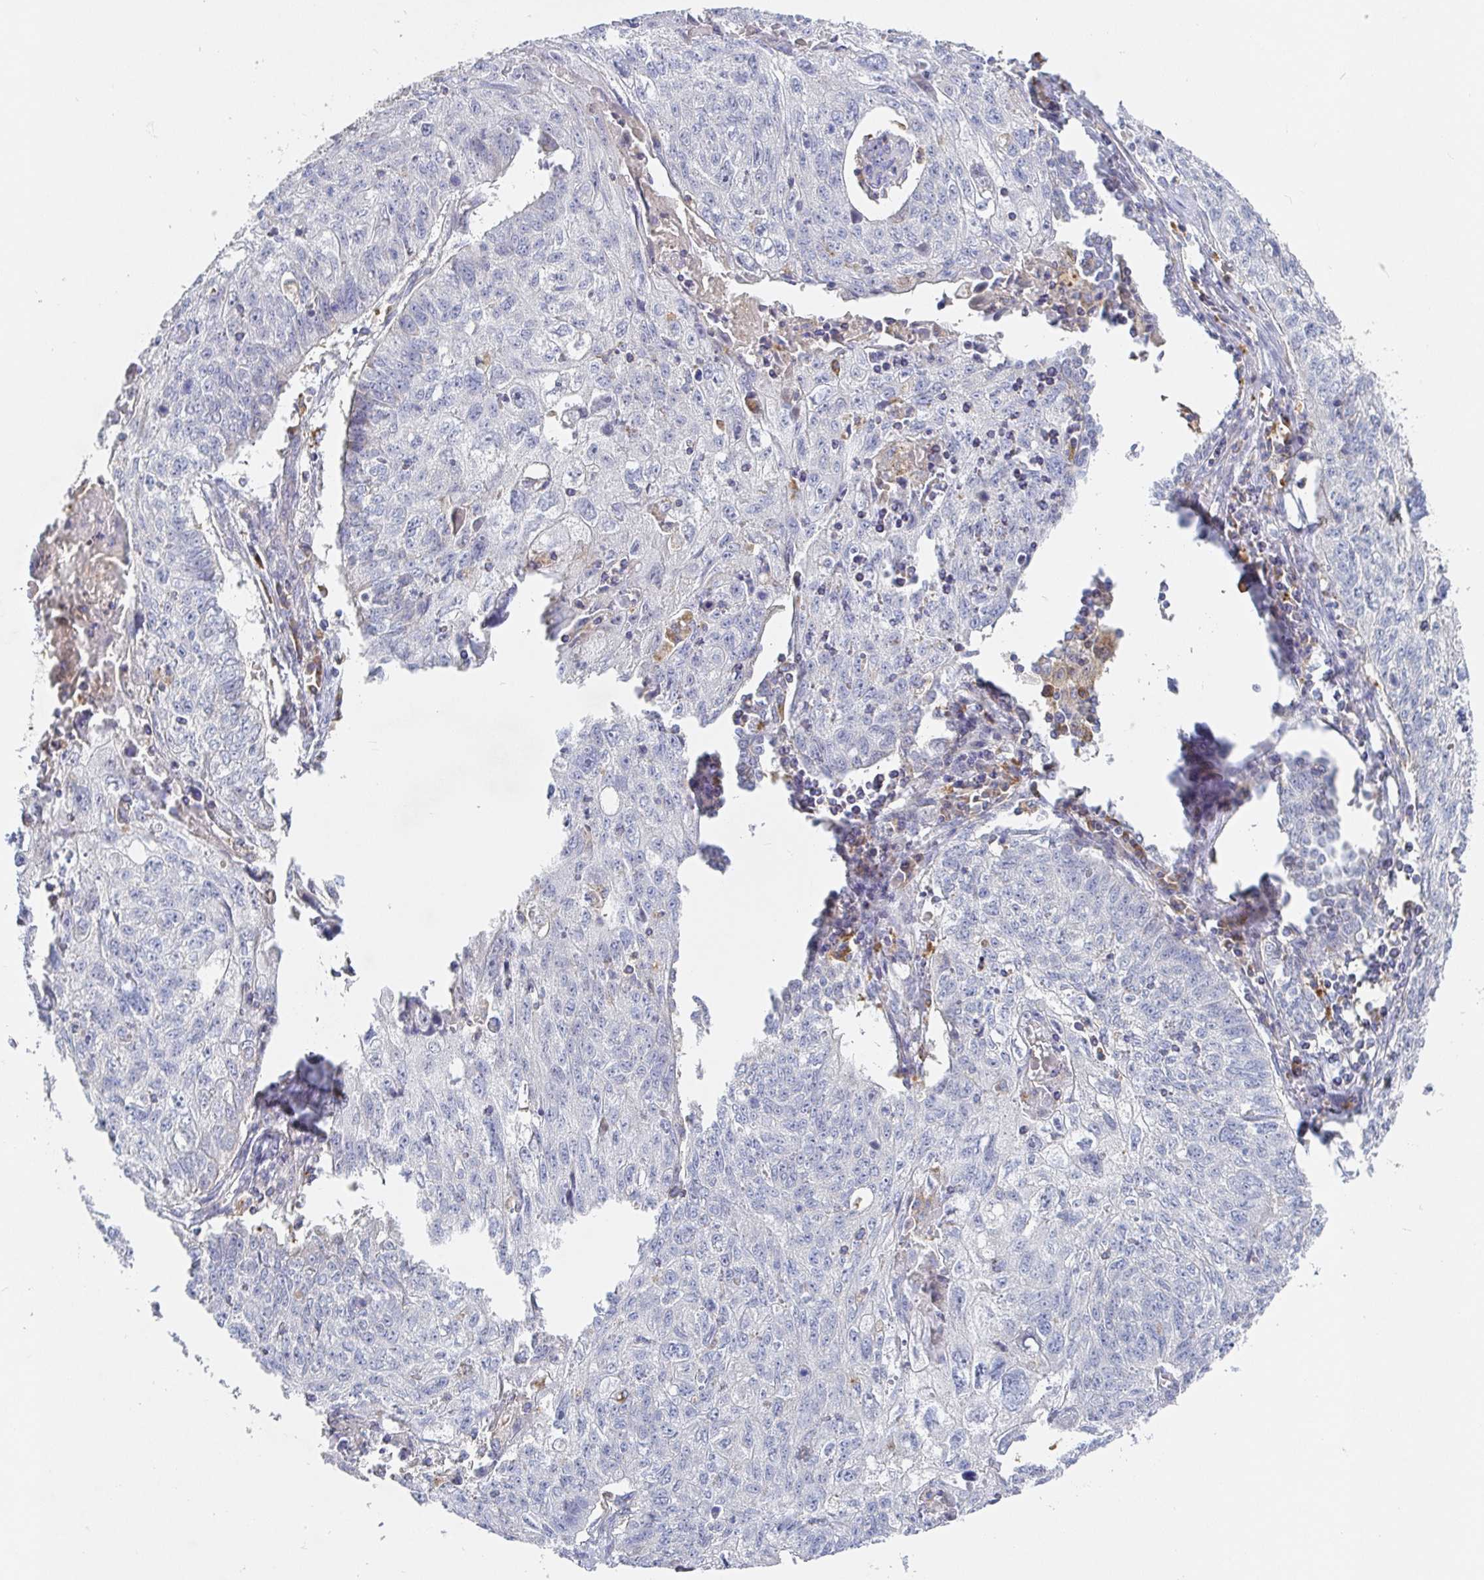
{"staining": {"intensity": "negative", "quantity": "none", "location": "none"}, "tissue": "lung cancer", "cell_type": "Tumor cells", "image_type": "cancer", "snomed": [{"axis": "morphology", "description": "Normal morphology"}, {"axis": "morphology", "description": "Aneuploidy"}, {"axis": "morphology", "description": "Squamous cell carcinoma, NOS"}, {"axis": "topography", "description": "Lymph node"}, {"axis": "topography", "description": "Lung"}], "caption": "Immunohistochemical staining of lung squamous cell carcinoma displays no significant staining in tumor cells.", "gene": "IRAK2", "patient": {"sex": "female", "age": 76}}